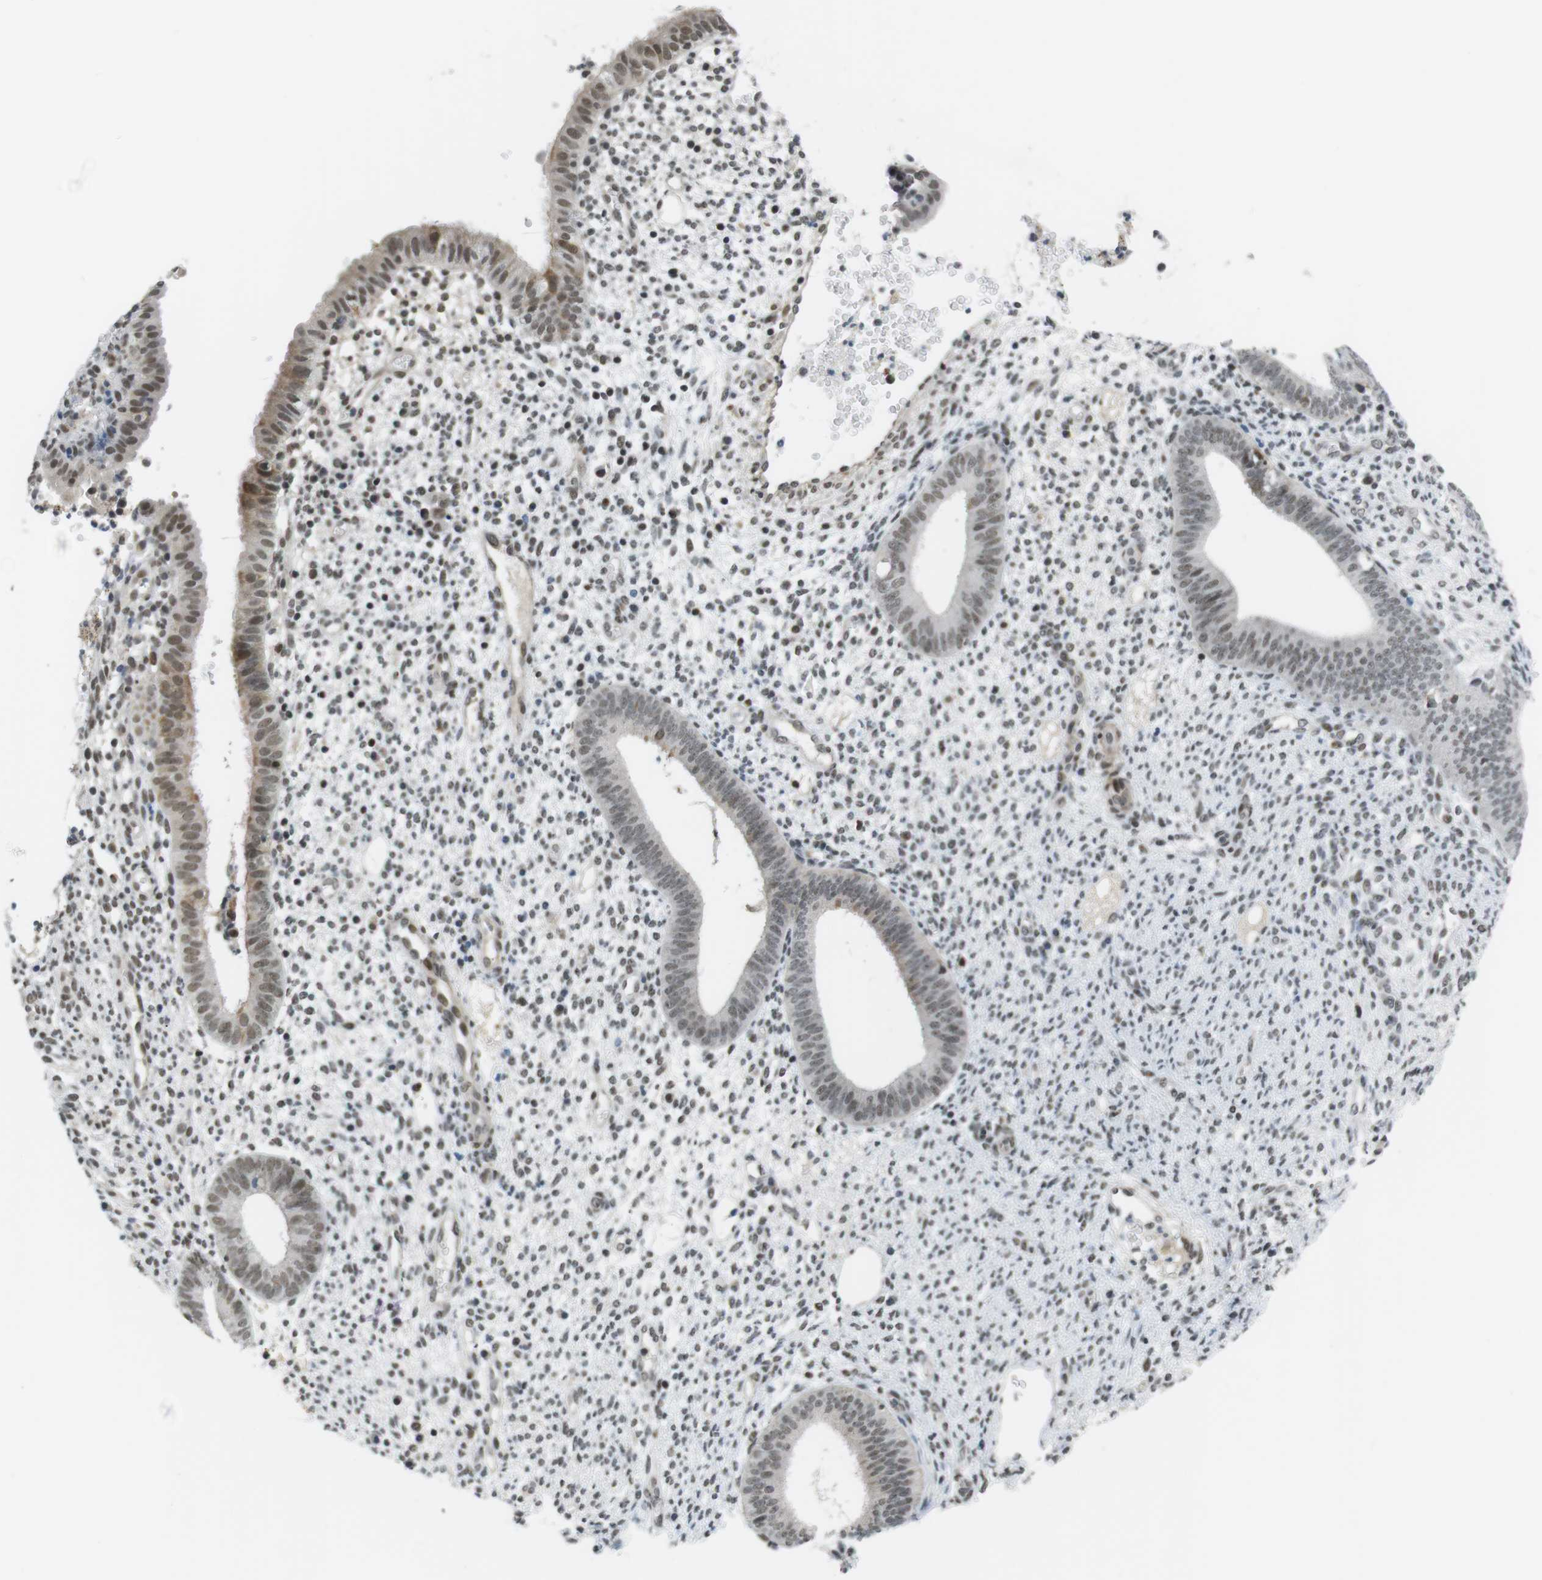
{"staining": {"intensity": "moderate", "quantity": "25%-75%", "location": "nuclear"}, "tissue": "endometrium", "cell_type": "Cells in endometrial stroma", "image_type": "normal", "snomed": [{"axis": "morphology", "description": "Normal tissue, NOS"}, {"axis": "topography", "description": "Endometrium"}], "caption": "An immunohistochemistry image of unremarkable tissue is shown. Protein staining in brown shows moderate nuclear positivity in endometrium within cells in endometrial stroma. The staining was performed using DAB, with brown indicating positive protein expression. Nuclei are stained blue with hematoxylin.", "gene": "BRD4", "patient": {"sex": "female", "age": 35}}